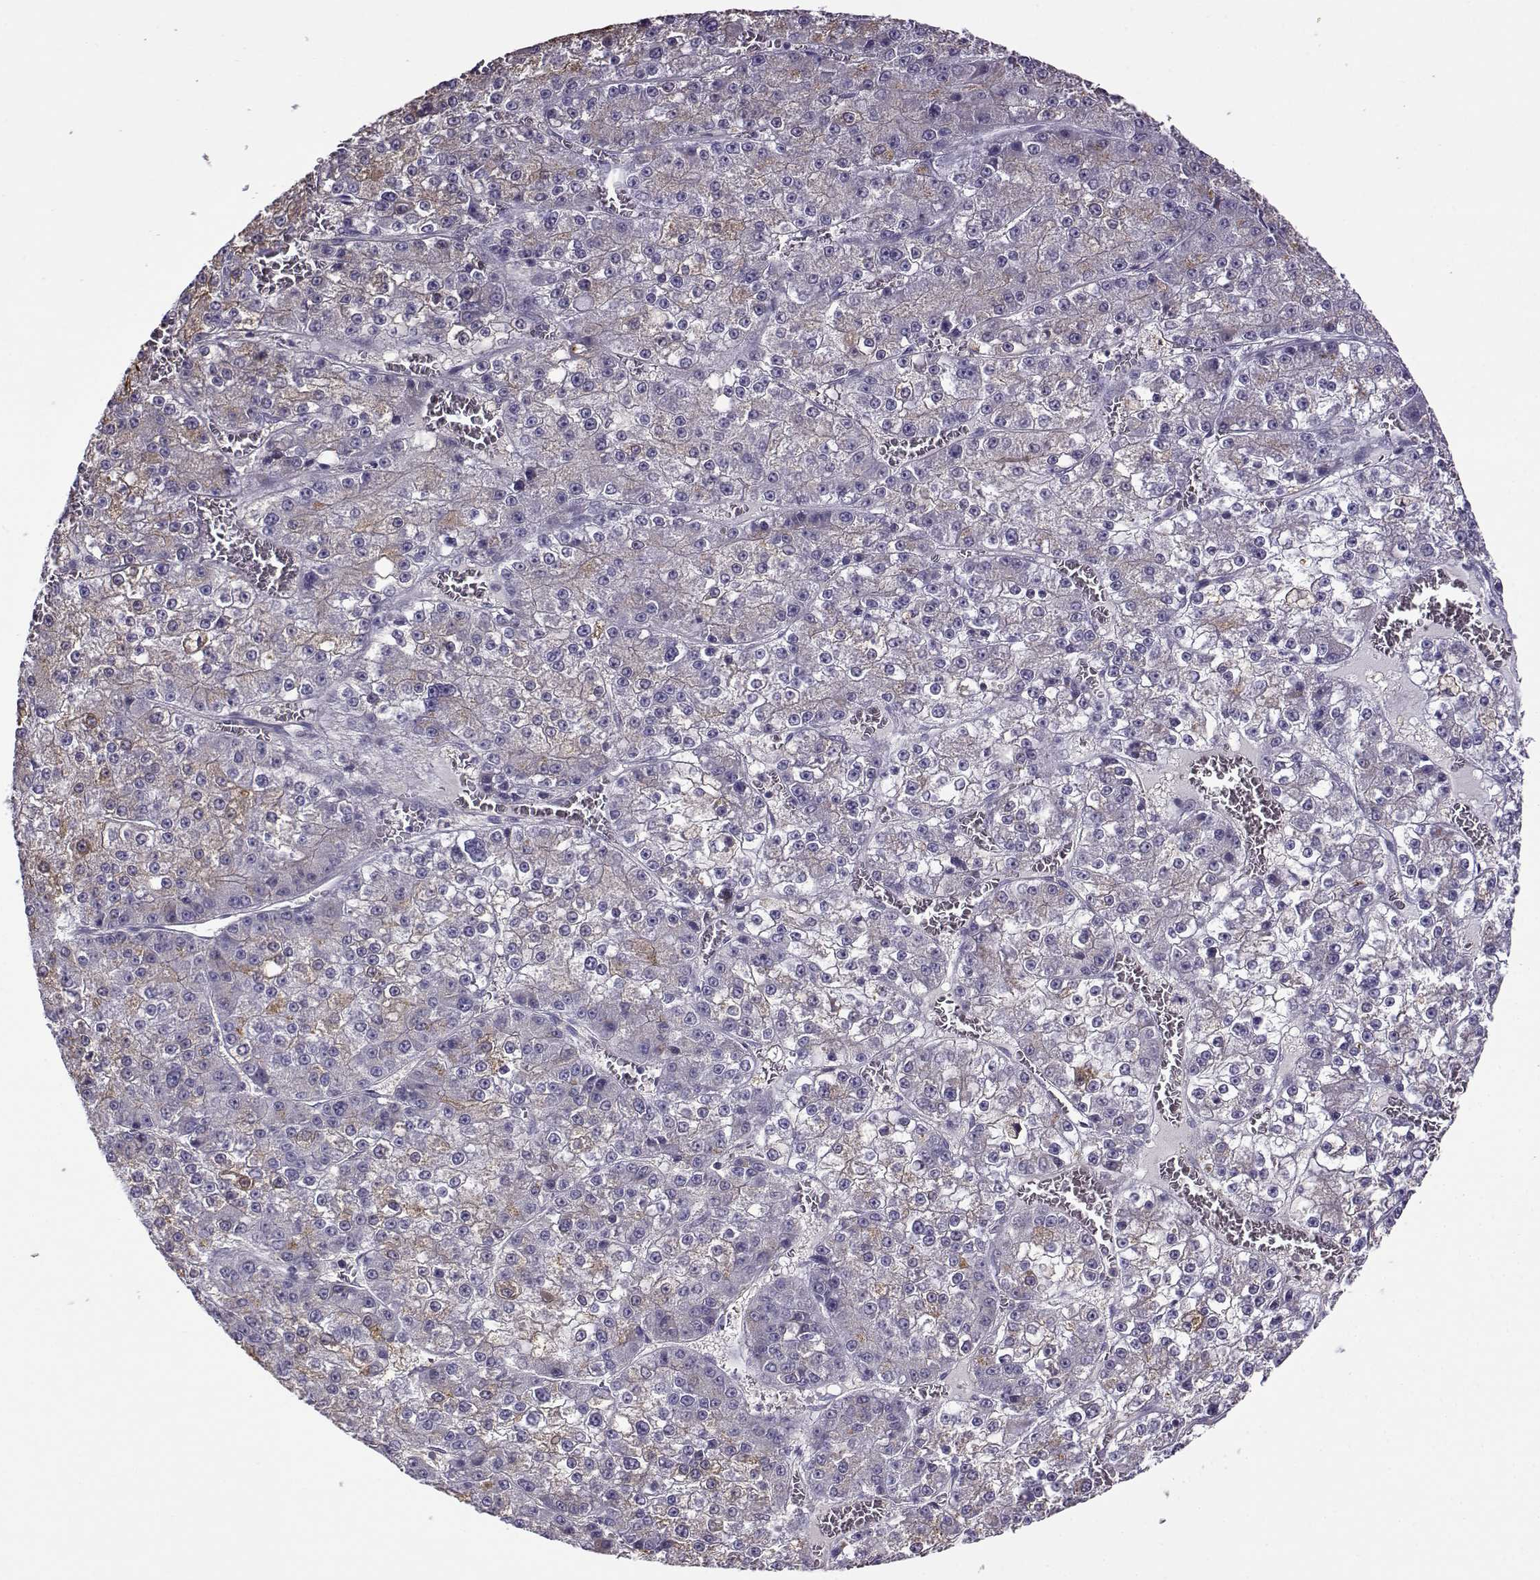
{"staining": {"intensity": "weak", "quantity": "<25%", "location": "cytoplasmic/membranous"}, "tissue": "liver cancer", "cell_type": "Tumor cells", "image_type": "cancer", "snomed": [{"axis": "morphology", "description": "Carcinoma, Hepatocellular, NOS"}, {"axis": "topography", "description": "Liver"}], "caption": "Tumor cells are negative for protein expression in human liver cancer.", "gene": "UCP3", "patient": {"sex": "female", "age": 73}}